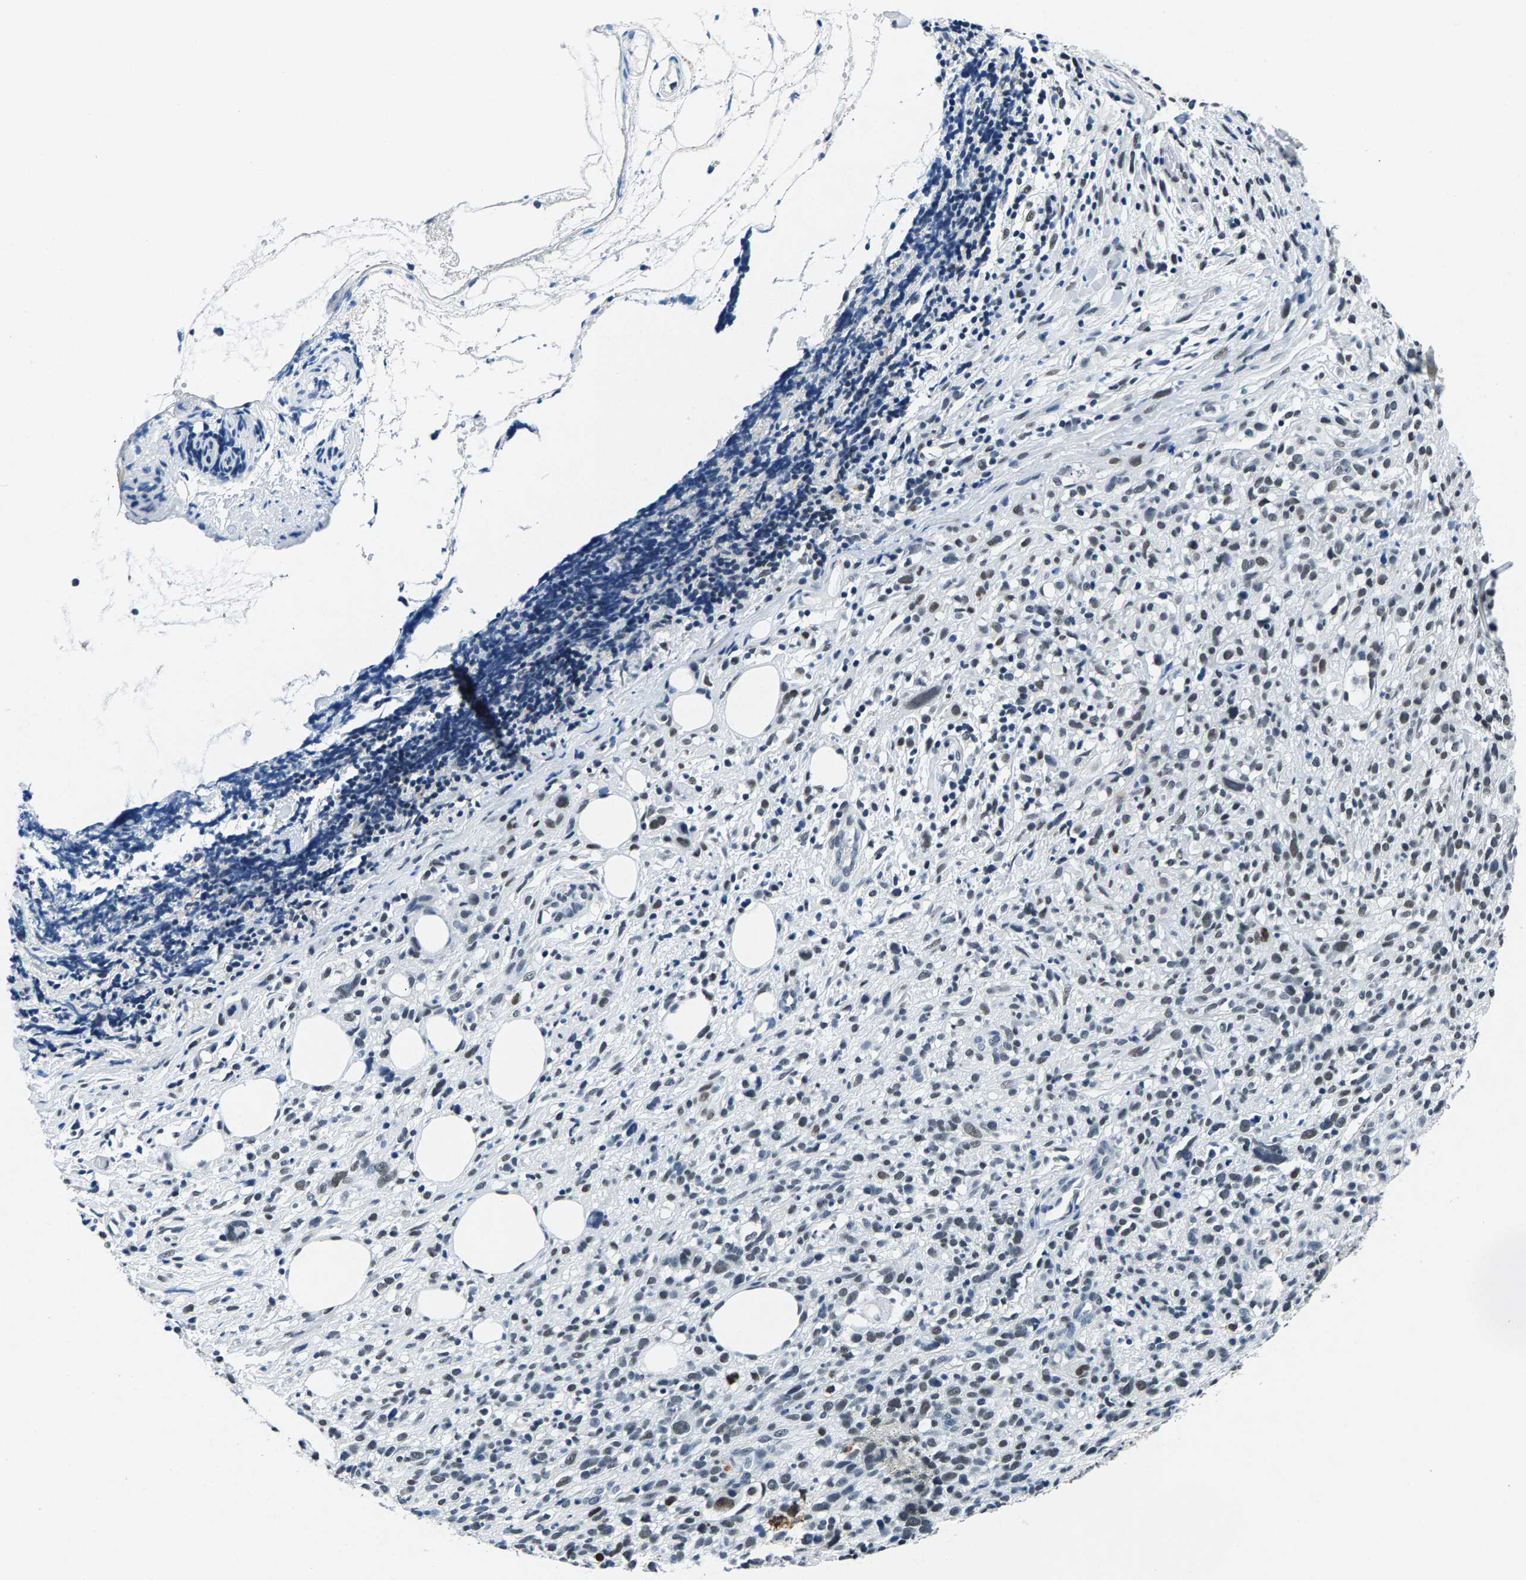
{"staining": {"intensity": "weak", "quantity": "<25%", "location": "nuclear"}, "tissue": "melanoma", "cell_type": "Tumor cells", "image_type": "cancer", "snomed": [{"axis": "morphology", "description": "Malignant melanoma, NOS"}, {"axis": "topography", "description": "Skin"}], "caption": "This is a histopathology image of immunohistochemistry staining of melanoma, which shows no staining in tumor cells. (Stains: DAB (3,3'-diaminobenzidine) immunohistochemistry (IHC) with hematoxylin counter stain, Microscopy: brightfield microscopy at high magnification).", "gene": "ATF2", "patient": {"sex": "female", "age": 55}}